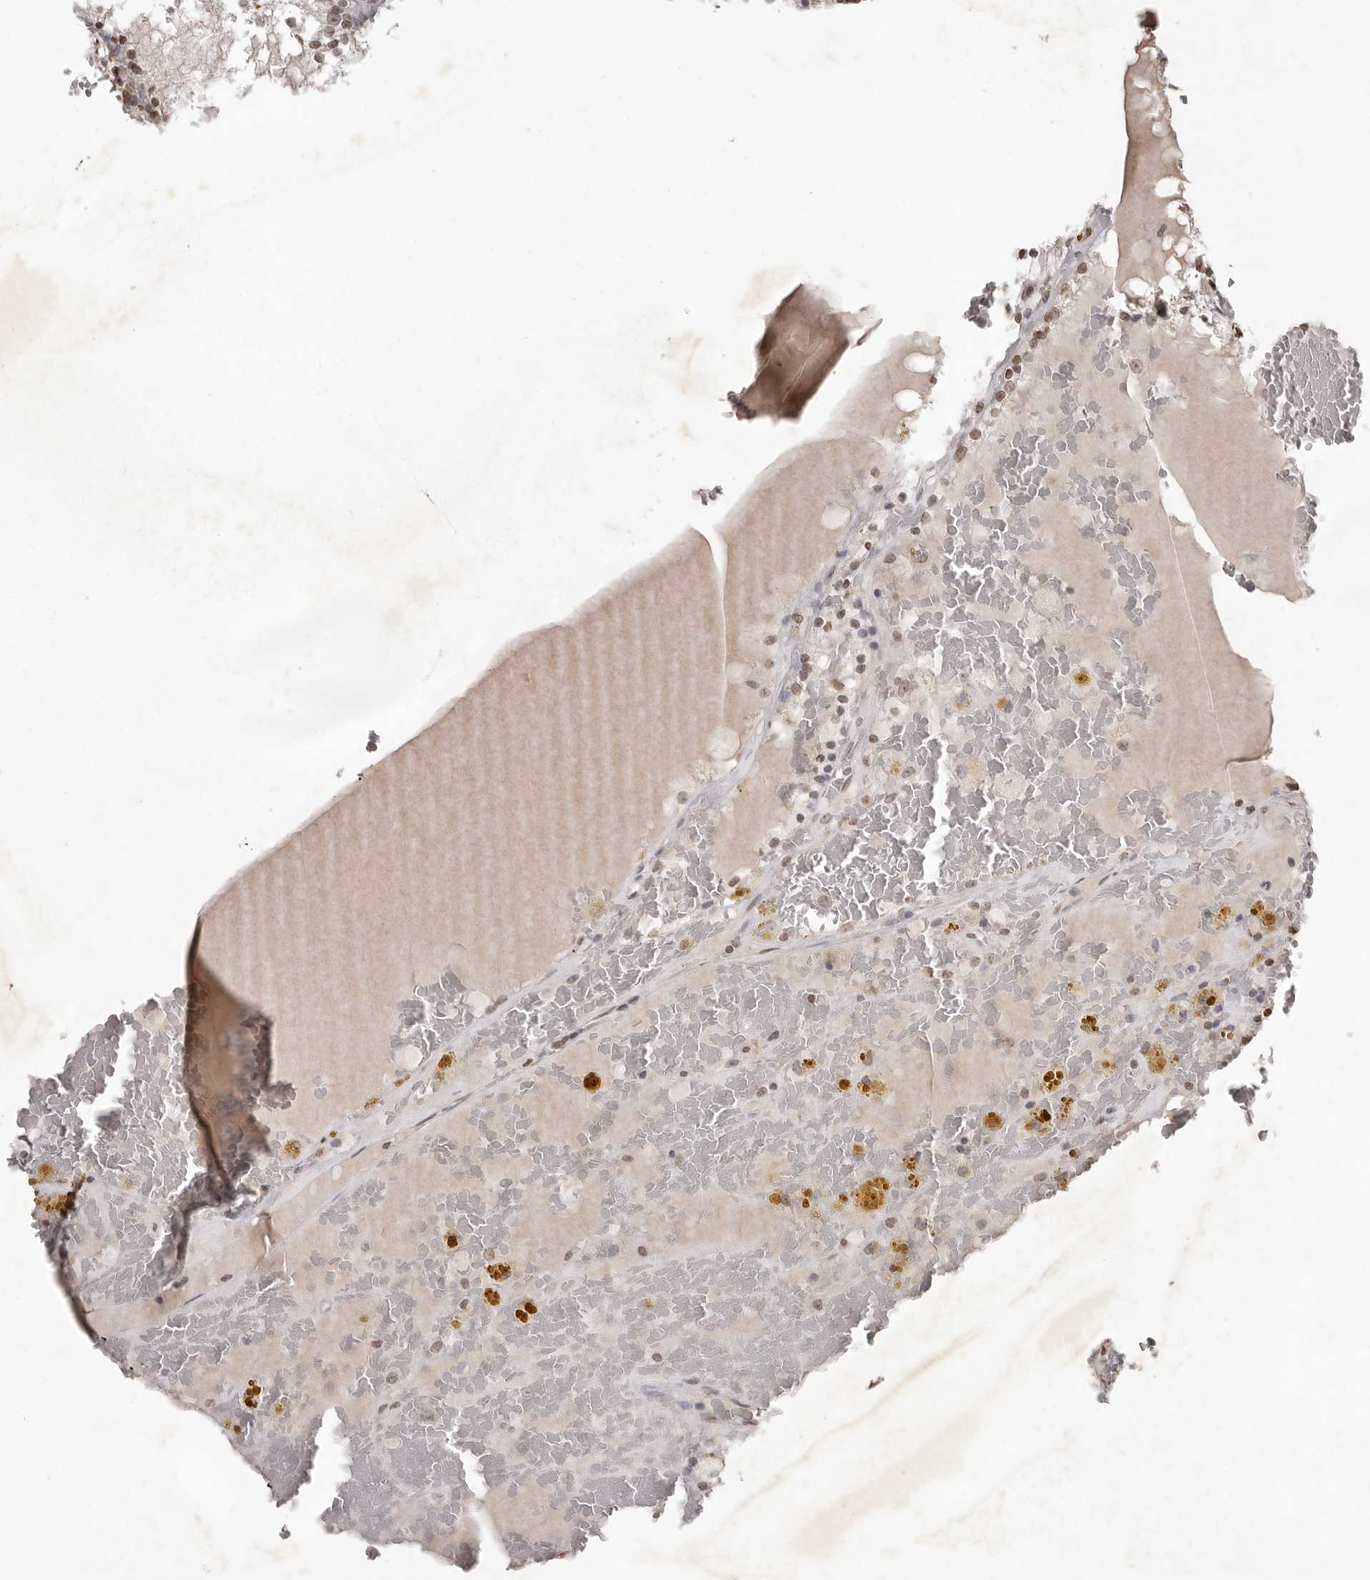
{"staining": {"intensity": "weak", "quantity": "<25%", "location": "nuclear"}, "tissue": "renal cancer", "cell_type": "Tumor cells", "image_type": "cancer", "snomed": [{"axis": "morphology", "description": "Adenocarcinoma, NOS"}, {"axis": "topography", "description": "Kidney"}], "caption": "Renal cancer (adenocarcinoma) was stained to show a protein in brown. There is no significant staining in tumor cells.", "gene": "WDR45", "patient": {"sex": "female", "age": 56}}